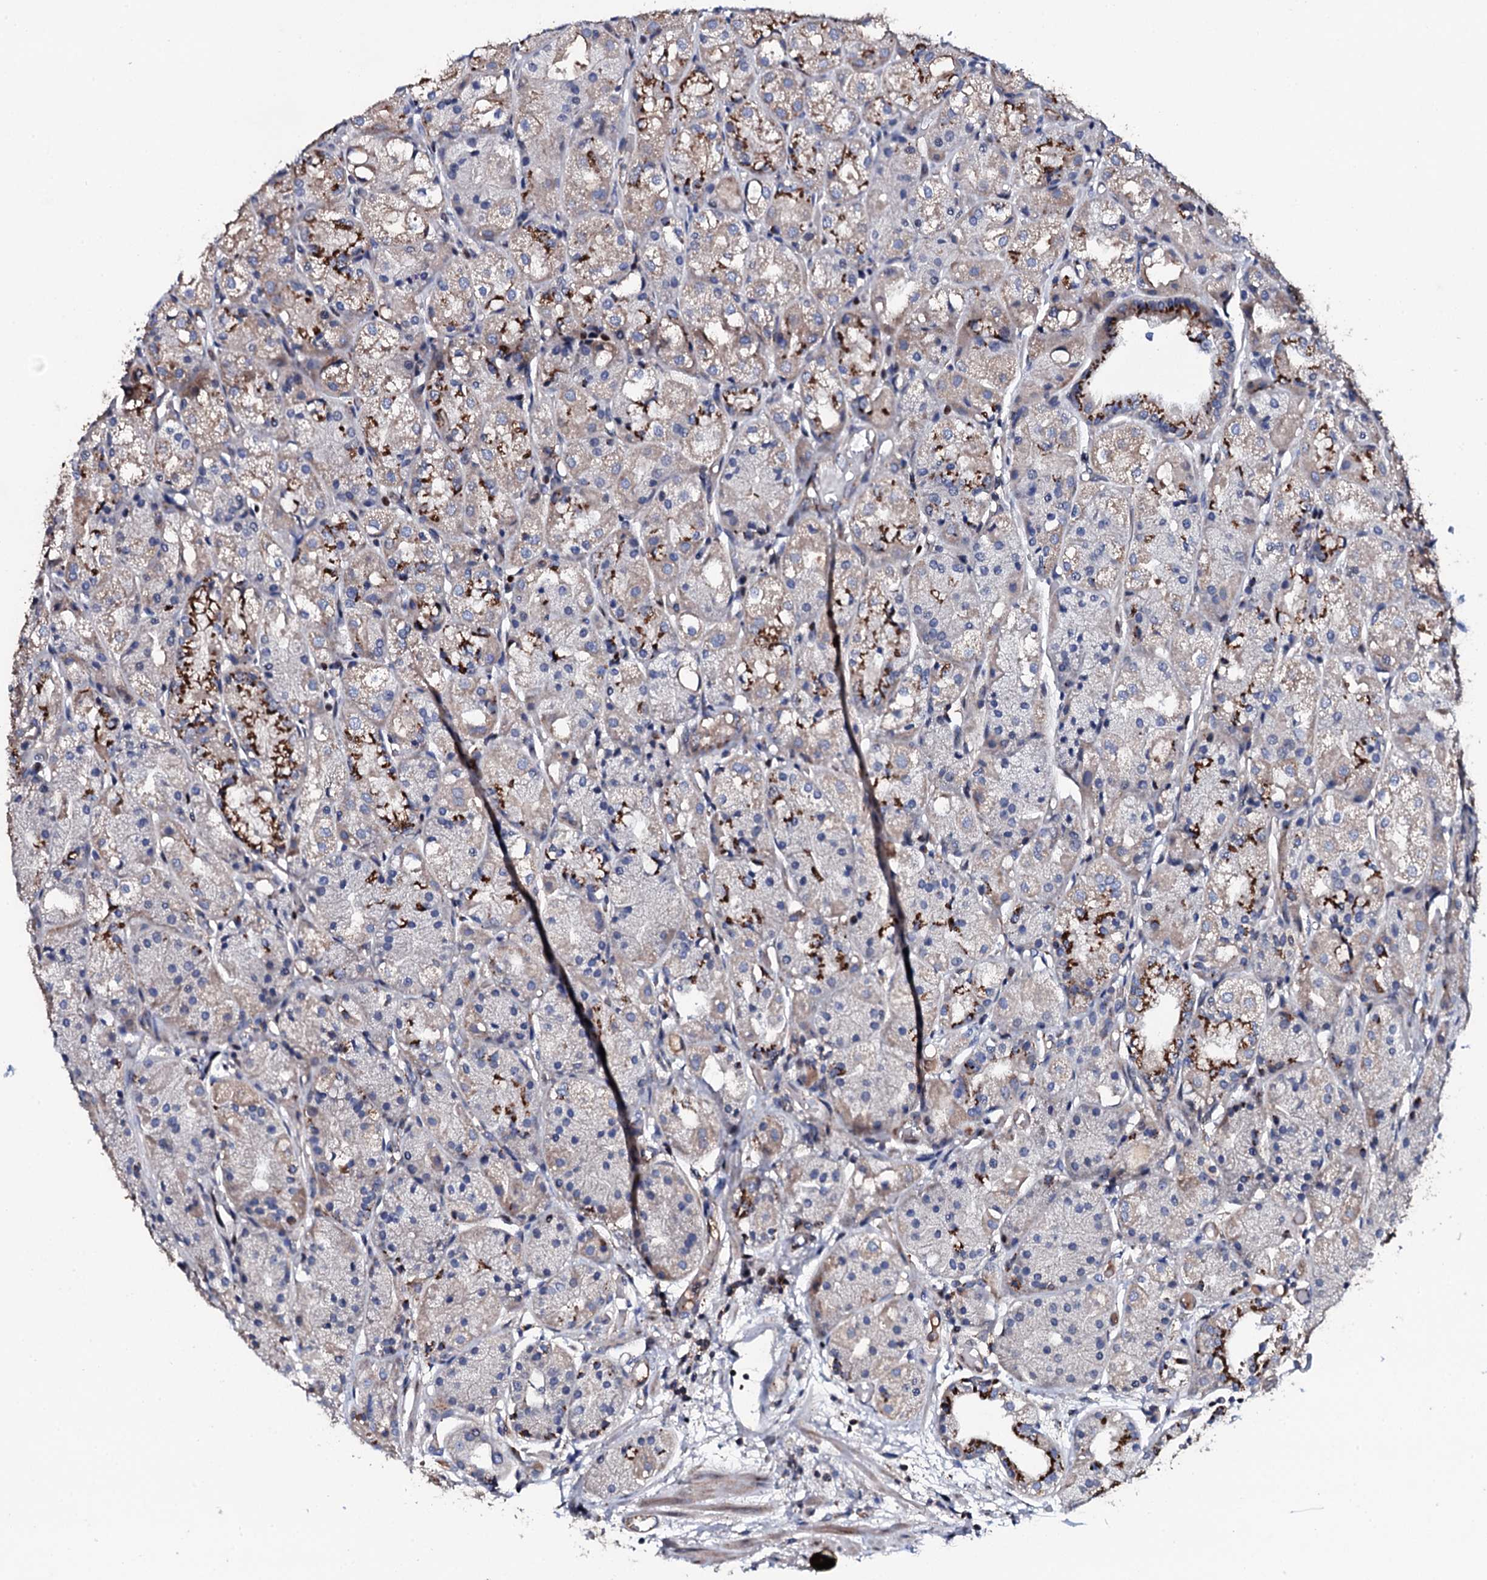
{"staining": {"intensity": "strong", "quantity": "25%-75%", "location": "cytoplasmic/membranous"}, "tissue": "stomach", "cell_type": "Glandular cells", "image_type": "normal", "snomed": [{"axis": "morphology", "description": "Normal tissue, NOS"}, {"axis": "topography", "description": "Stomach, upper"}], "caption": "Protein staining demonstrates strong cytoplasmic/membranous staining in about 25%-75% of glandular cells in benign stomach. Using DAB (brown) and hematoxylin (blue) stains, captured at high magnification using brightfield microscopy.", "gene": "PLET1", "patient": {"sex": "male", "age": 72}}